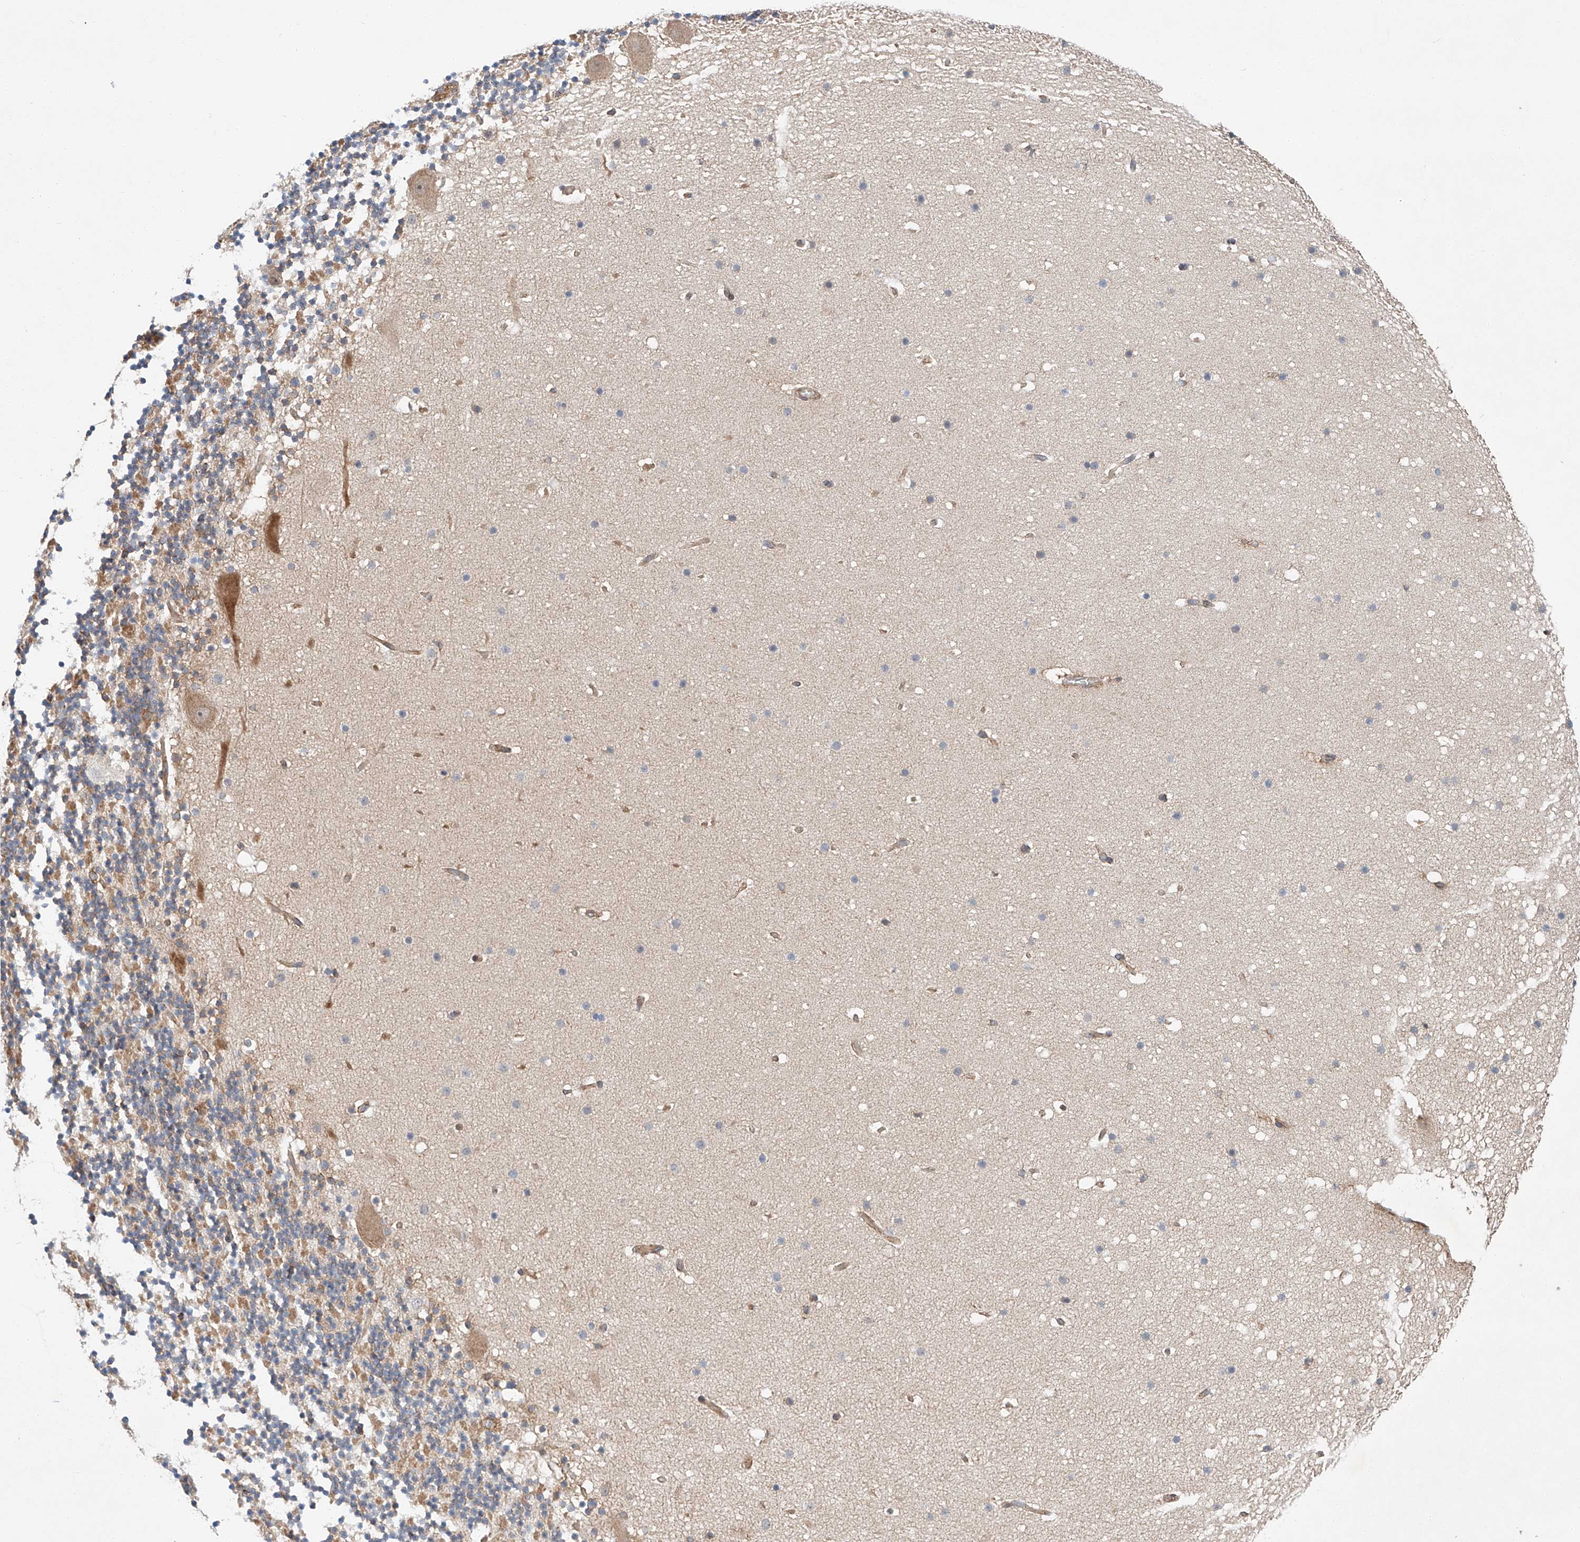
{"staining": {"intensity": "moderate", "quantity": "<25%", "location": "cytoplasmic/membranous"}, "tissue": "cerebellum", "cell_type": "Cells in granular layer", "image_type": "normal", "snomed": [{"axis": "morphology", "description": "Normal tissue, NOS"}, {"axis": "topography", "description": "Cerebellum"}], "caption": "IHC of benign human cerebellum exhibits low levels of moderate cytoplasmic/membranous positivity in about <25% of cells in granular layer.", "gene": "RUSC1", "patient": {"sex": "male", "age": 57}}